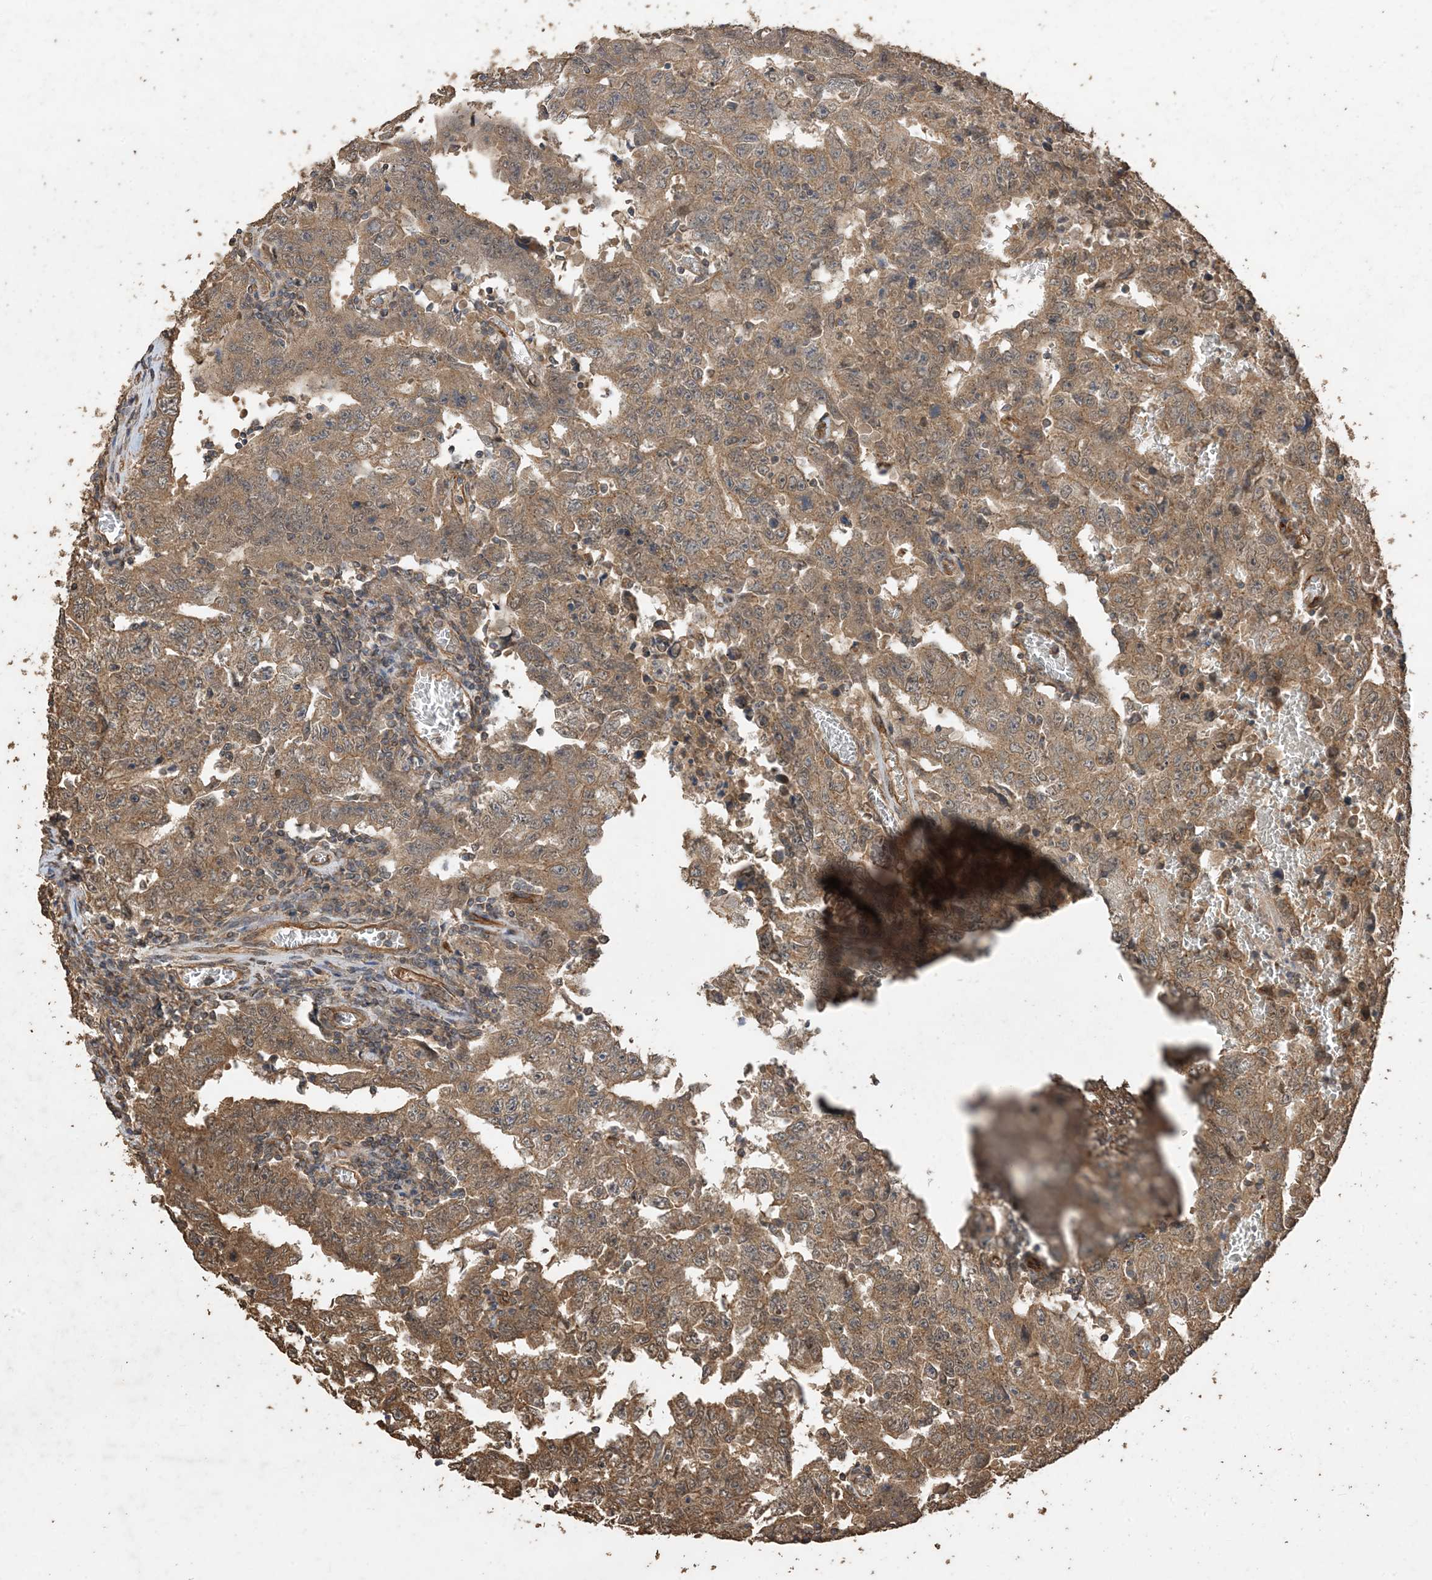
{"staining": {"intensity": "moderate", "quantity": ">75%", "location": "cytoplasmic/membranous"}, "tissue": "testis cancer", "cell_type": "Tumor cells", "image_type": "cancer", "snomed": [{"axis": "morphology", "description": "Carcinoma, Embryonal, NOS"}, {"axis": "topography", "description": "Testis"}], "caption": "This photomicrograph exhibits IHC staining of testis cancer, with medium moderate cytoplasmic/membranous positivity in approximately >75% of tumor cells.", "gene": "ZKSCAN5", "patient": {"sex": "male", "age": 26}}